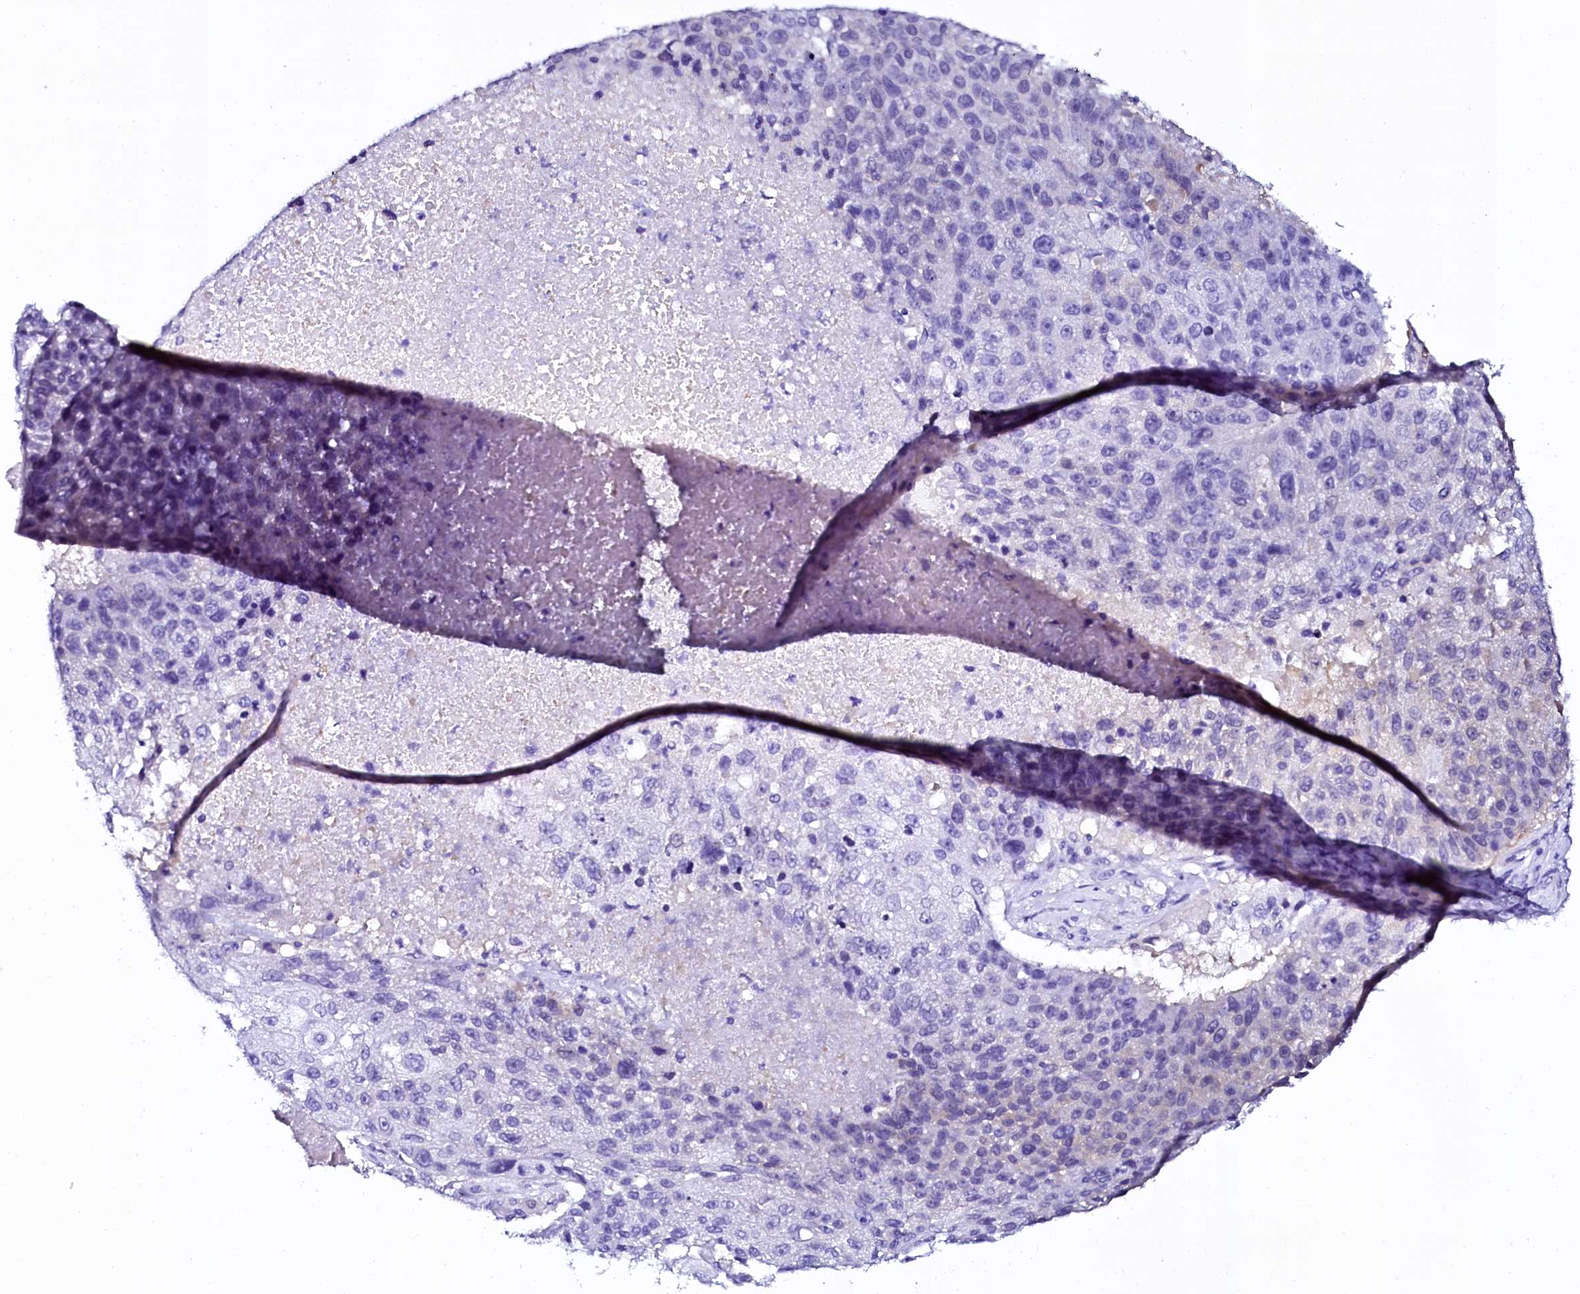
{"staining": {"intensity": "negative", "quantity": "none", "location": "none"}, "tissue": "lung cancer", "cell_type": "Tumor cells", "image_type": "cancer", "snomed": [{"axis": "morphology", "description": "Squamous cell carcinoma, NOS"}, {"axis": "topography", "description": "Lung"}], "caption": "Immunohistochemistry (IHC) of lung cancer reveals no positivity in tumor cells.", "gene": "SORD", "patient": {"sex": "male", "age": 61}}